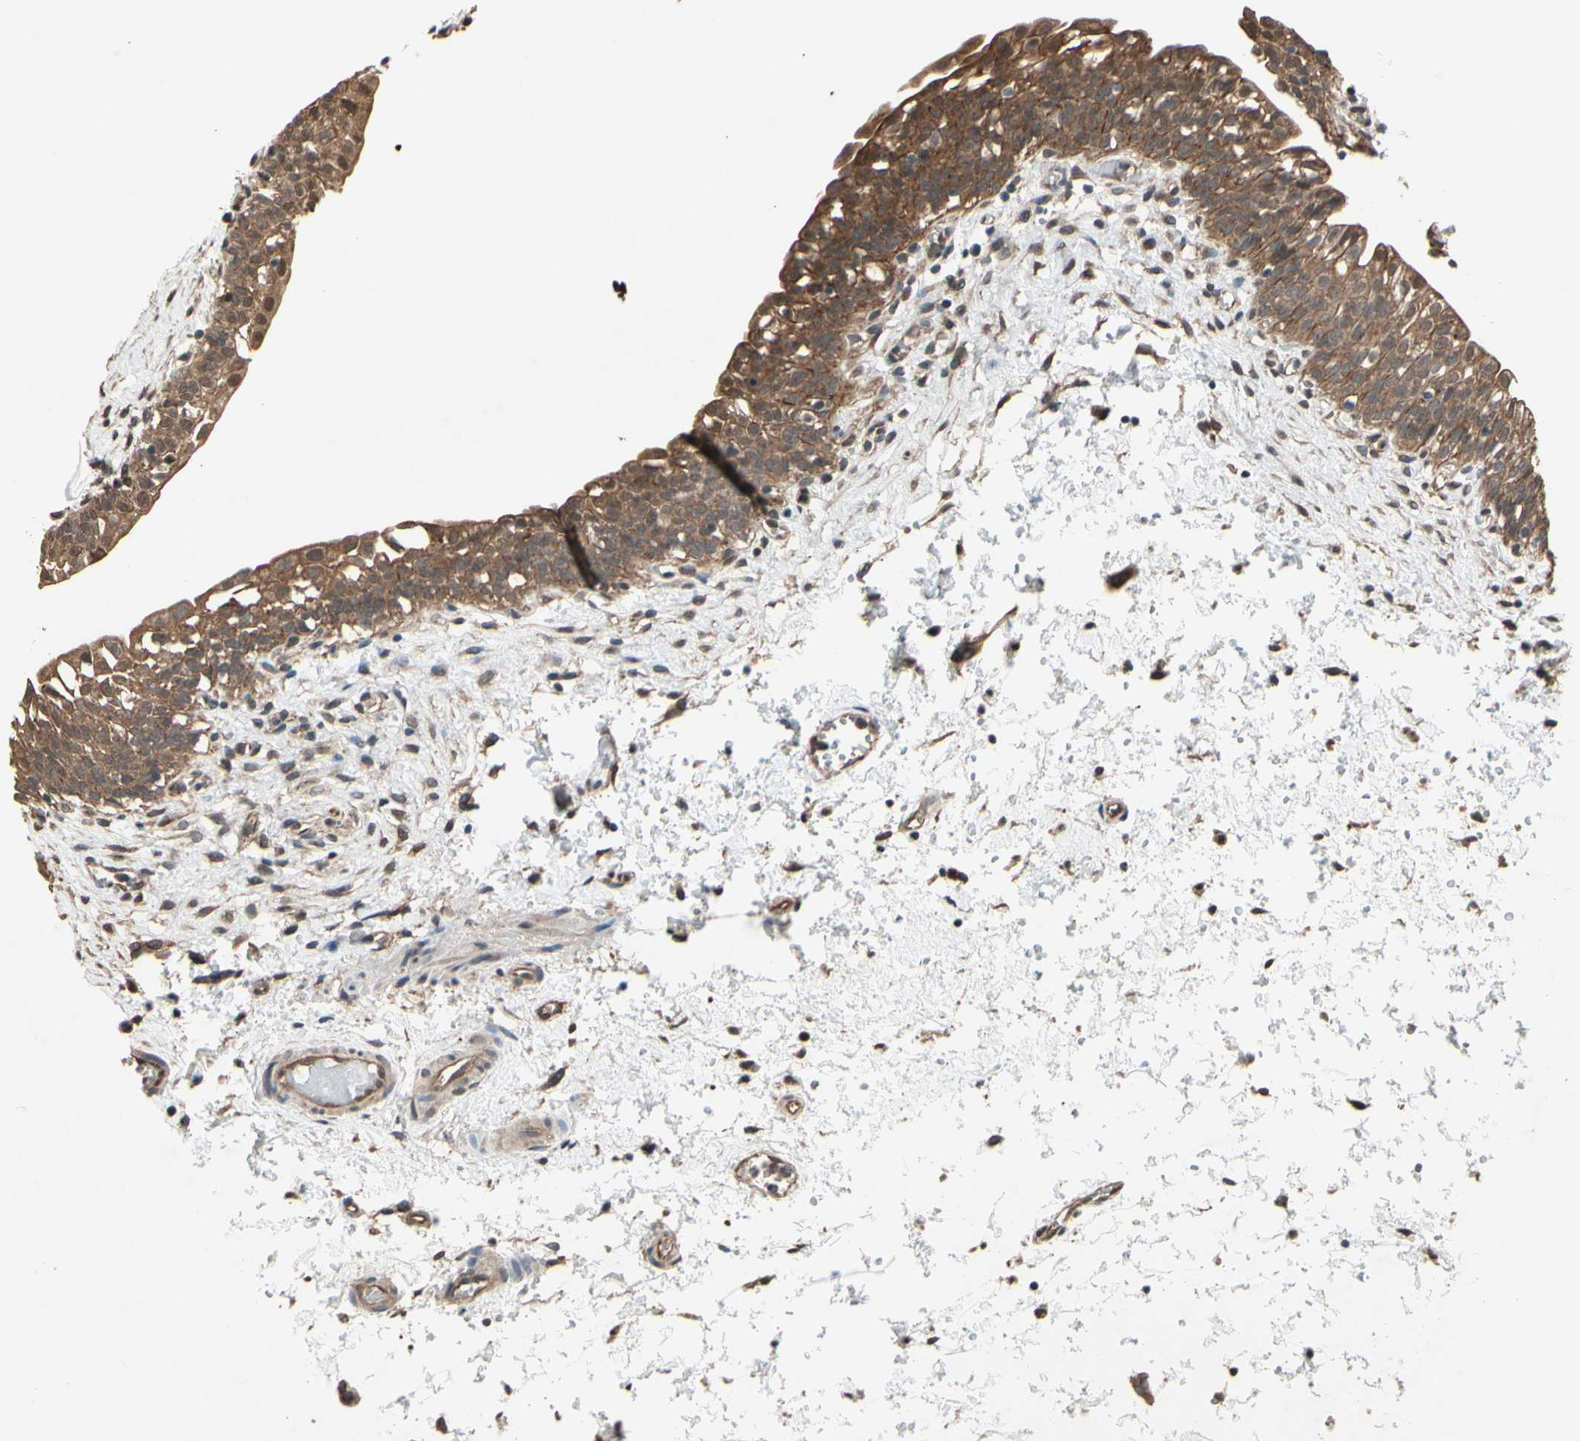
{"staining": {"intensity": "strong", "quantity": ">75%", "location": "cytoplasmic/membranous,nuclear"}, "tissue": "urinary bladder", "cell_type": "Urothelial cells", "image_type": "normal", "snomed": [{"axis": "morphology", "description": "Normal tissue, NOS"}, {"axis": "topography", "description": "Urinary bladder"}], "caption": "Immunohistochemistry of unremarkable human urinary bladder displays high levels of strong cytoplasmic/membranous,nuclear positivity in about >75% of urothelial cells. (Stains: DAB in brown, nuclei in blue, Microscopy: brightfield microscopy at high magnification).", "gene": "PNPLA7", "patient": {"sex": "male", "age": 55}}